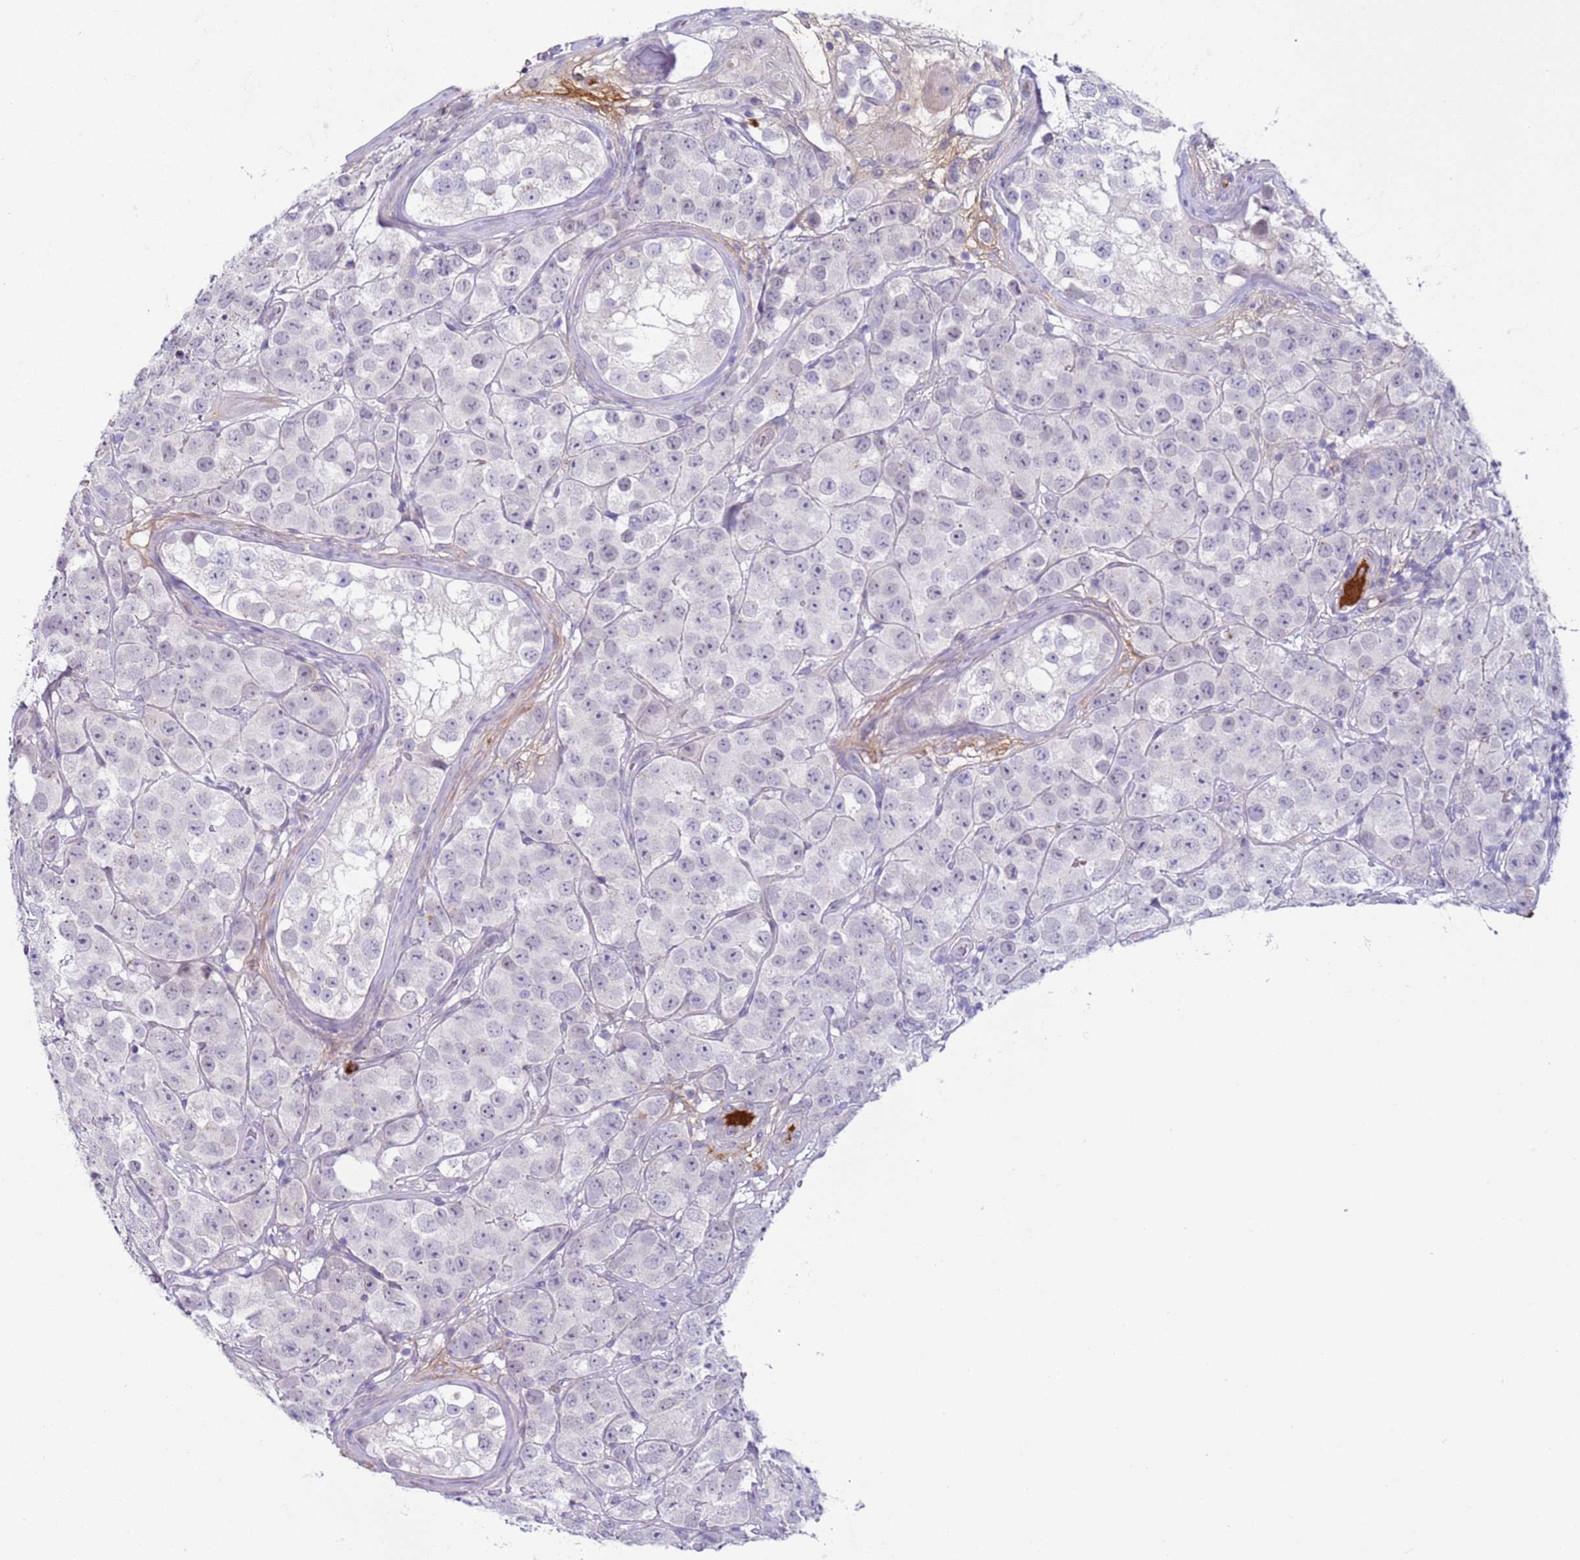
{"staining": {"intensity": "negative", "quantity": "none", "location": "none"}, "tissue": "testis cancer", "cell_type": "Tumor cells", "image_type": "cancer", "snomed": [{"axis": "morphology", "description": "Seminoma, NOS"}, {"axis": "topography", "description": "Testis"}], "caption": "Micrograph shows no significant protein staining in tumor cells of testis seminoma. Nuclei are stained in blue.", "gene": "NPAP1", "patient": {"sex": "male", "age": 28}}